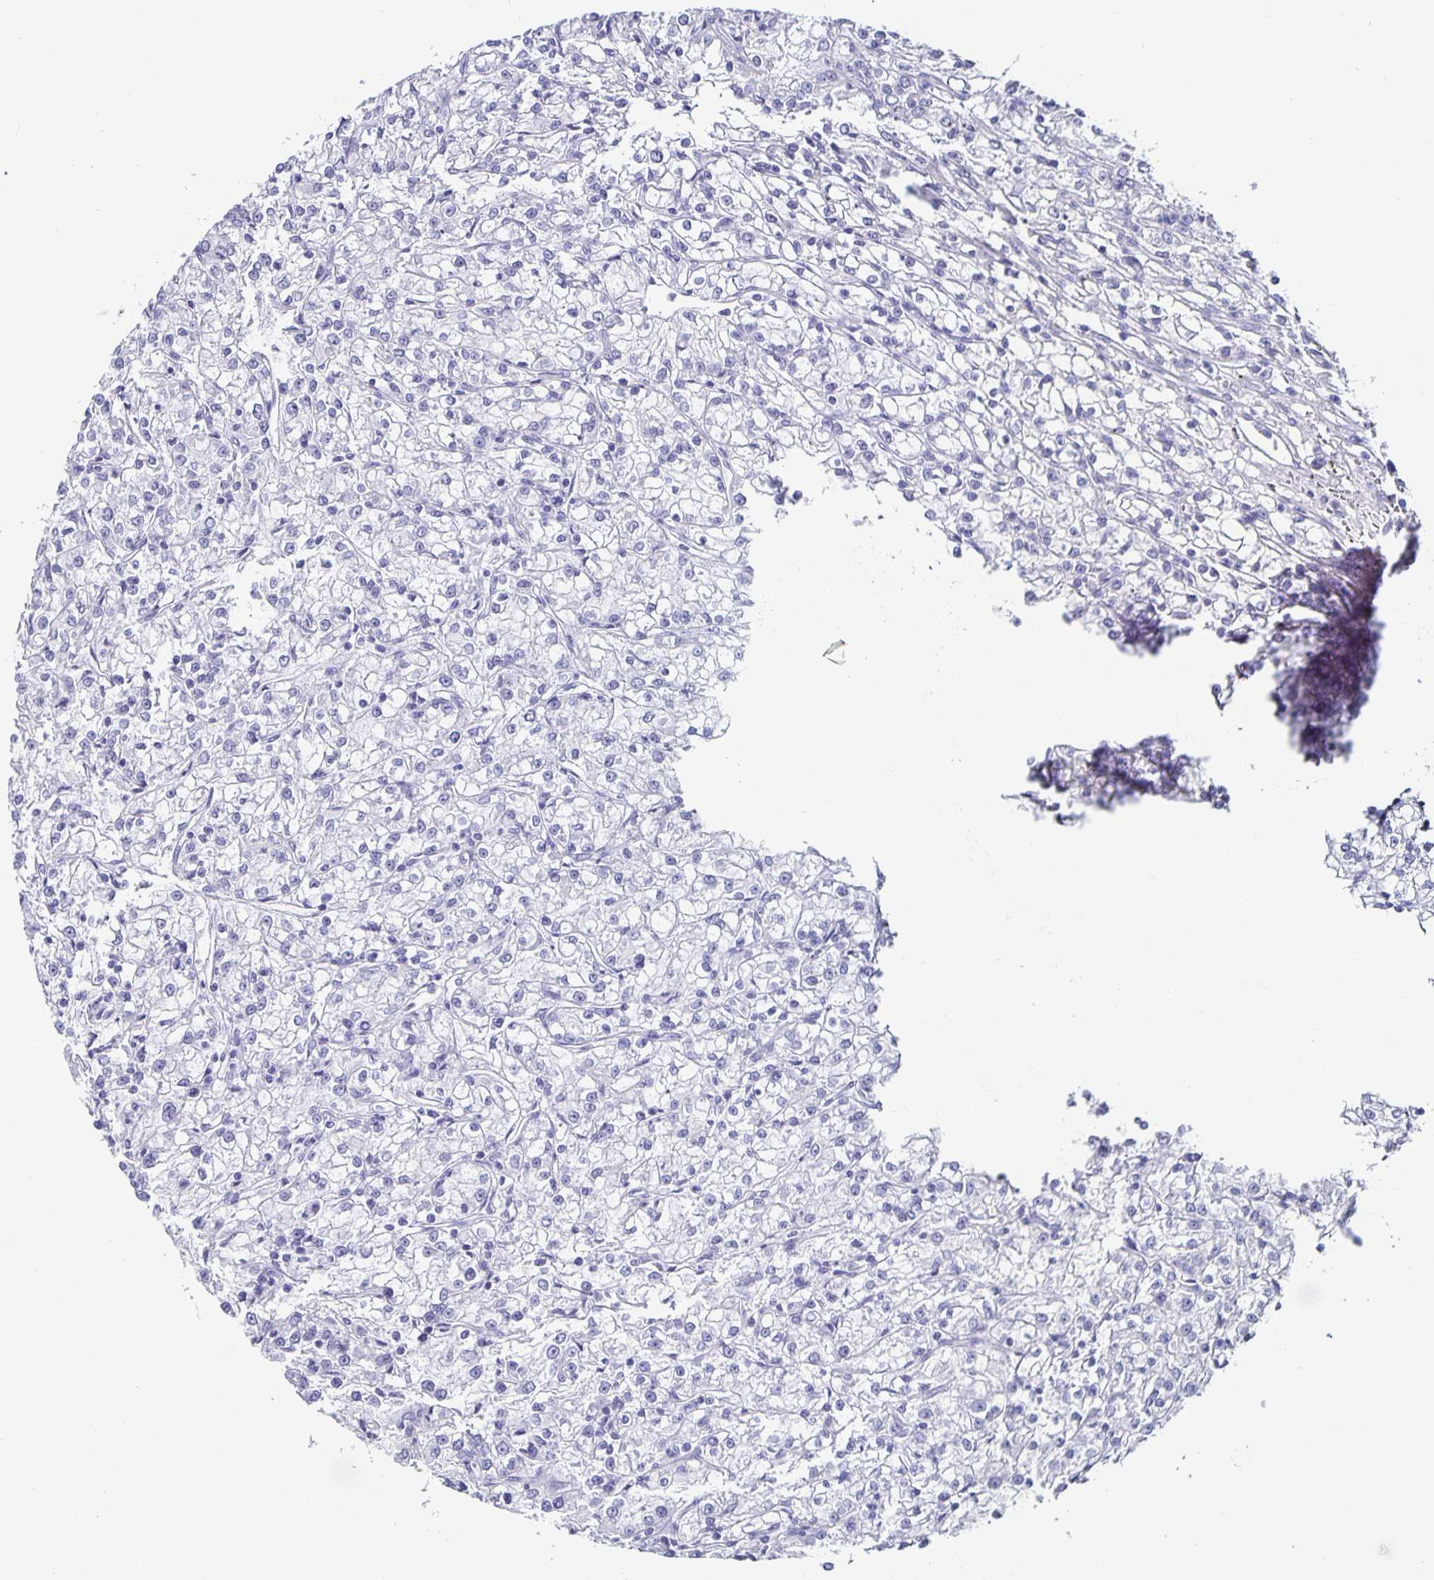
{"staining": {"intensity": "negative", "quantity": "none", "location": "none"}, "tissue": "renal cancer", "cell_type": "Tumor cells", "image_type": "cancer", "snomed": [{"axis": "morphology", "description": "Adenocarcinoma, NOS"}, {"axis": "topography", "description": "Kidney"}], "caption": "Human renal cancer (adenocarcinoma) stained for a protein using immunohistochemistry exhibits no expression in tumor cells.", "gene": "CHGA", "patient": {"sex": "female", "age": 59}}